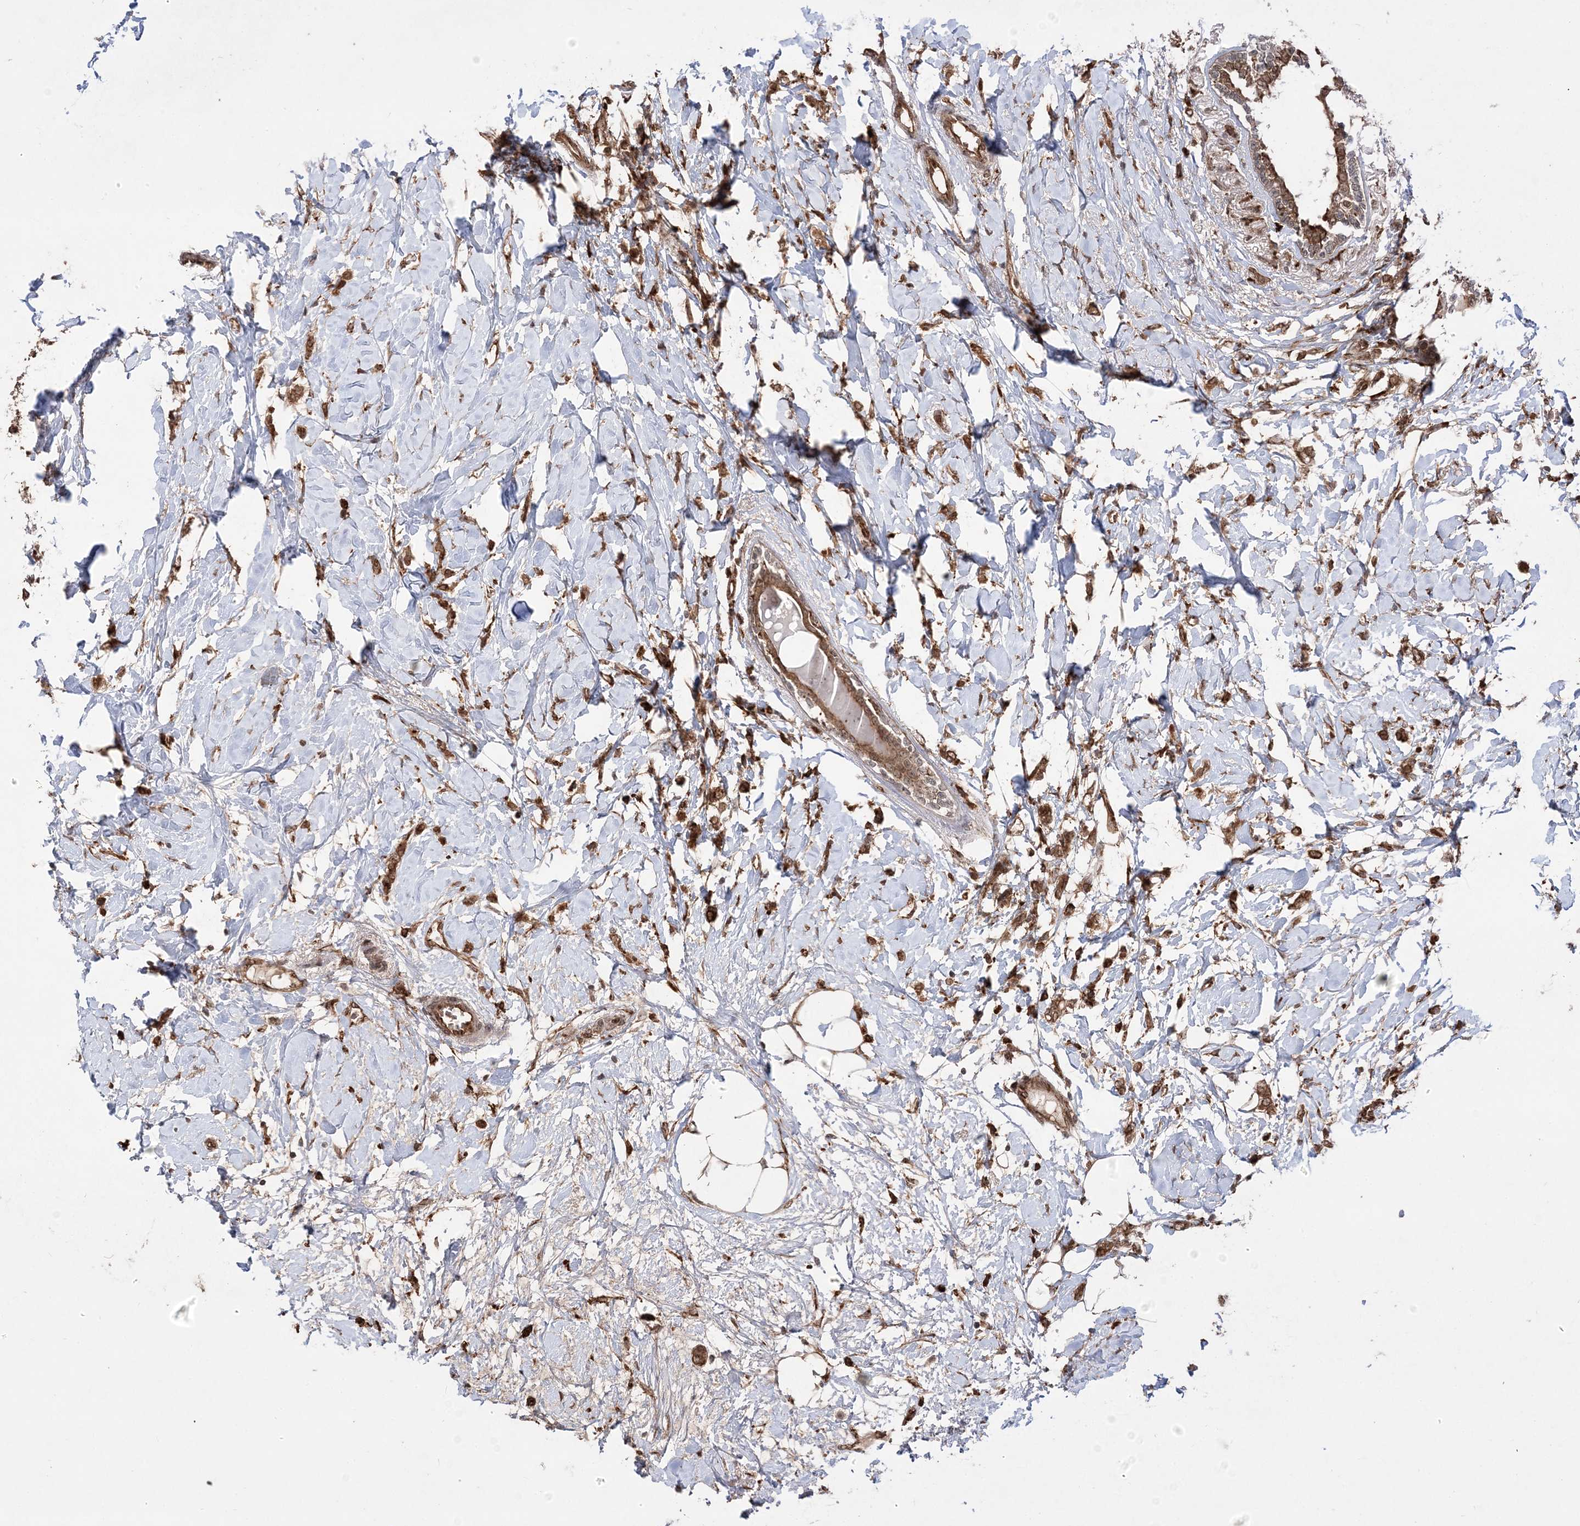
{"staining": {"intensity": "moderate", "quantity": ">75%", "location": "cytoplasmic/membranous"}, "tissue": "breast cancer", "cell_type": "Tumor cells", "image_type": "cancer", "snomed": [{"axis": "morphology", "description": "Normal tissue, NOS"}, {"axis": "morphology", "description": "Lobular carcinoma"}, {"axis": "topography", "description": "Breast"}], "caption": "Human breast lobular carcinoma stained with a brown dye displays moderate cytoplasmic/membranous positive positivity in about >75% of tumor cells.", "gene": "EPC2", "patient": {"sex": "female", "age": 47}}